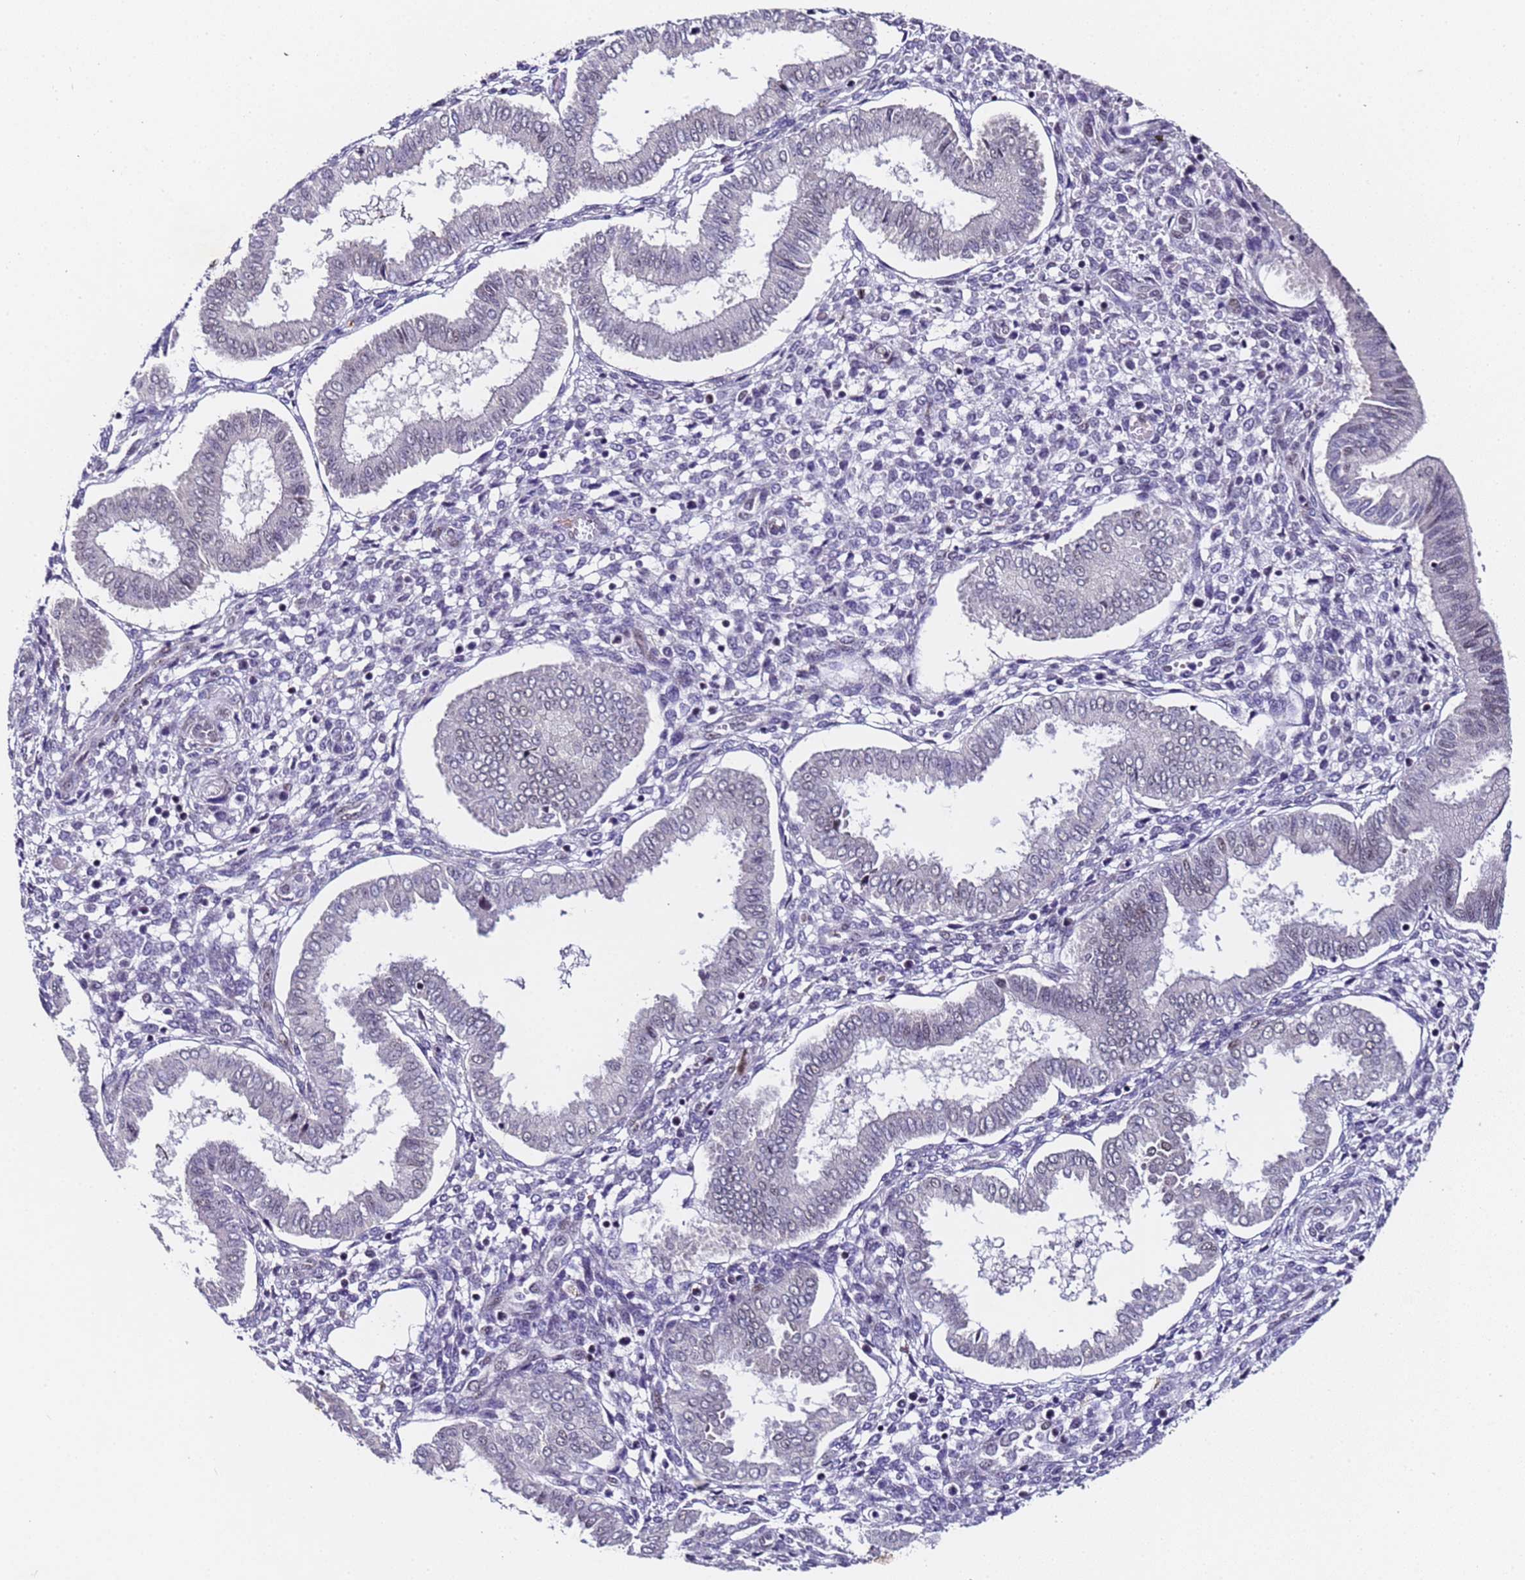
{"staining": {"intensity": "negative", "quantity": "none", "location": "none"}, "tissue": "endometrium", "cell_type": "Cells in endometrial stroma", "image_type": "normal", "snomed": [{"axis": "morphology", "description": "Normal tissue, NOS"}, {"axis": "topography", "description": "Endometrium"}], "caption": "IHC micrograph of benign human endometrium stained for a protein (brown), which reveals no staining in cells in endometrial stroma. (DAB (3,3'-diaminobenzidine) immunohistochemistry (IHC) visualized using brightfield microscopy, high magnification).", "gene": "FNBP4", "patient": {"sex": "female", "age": 24}}